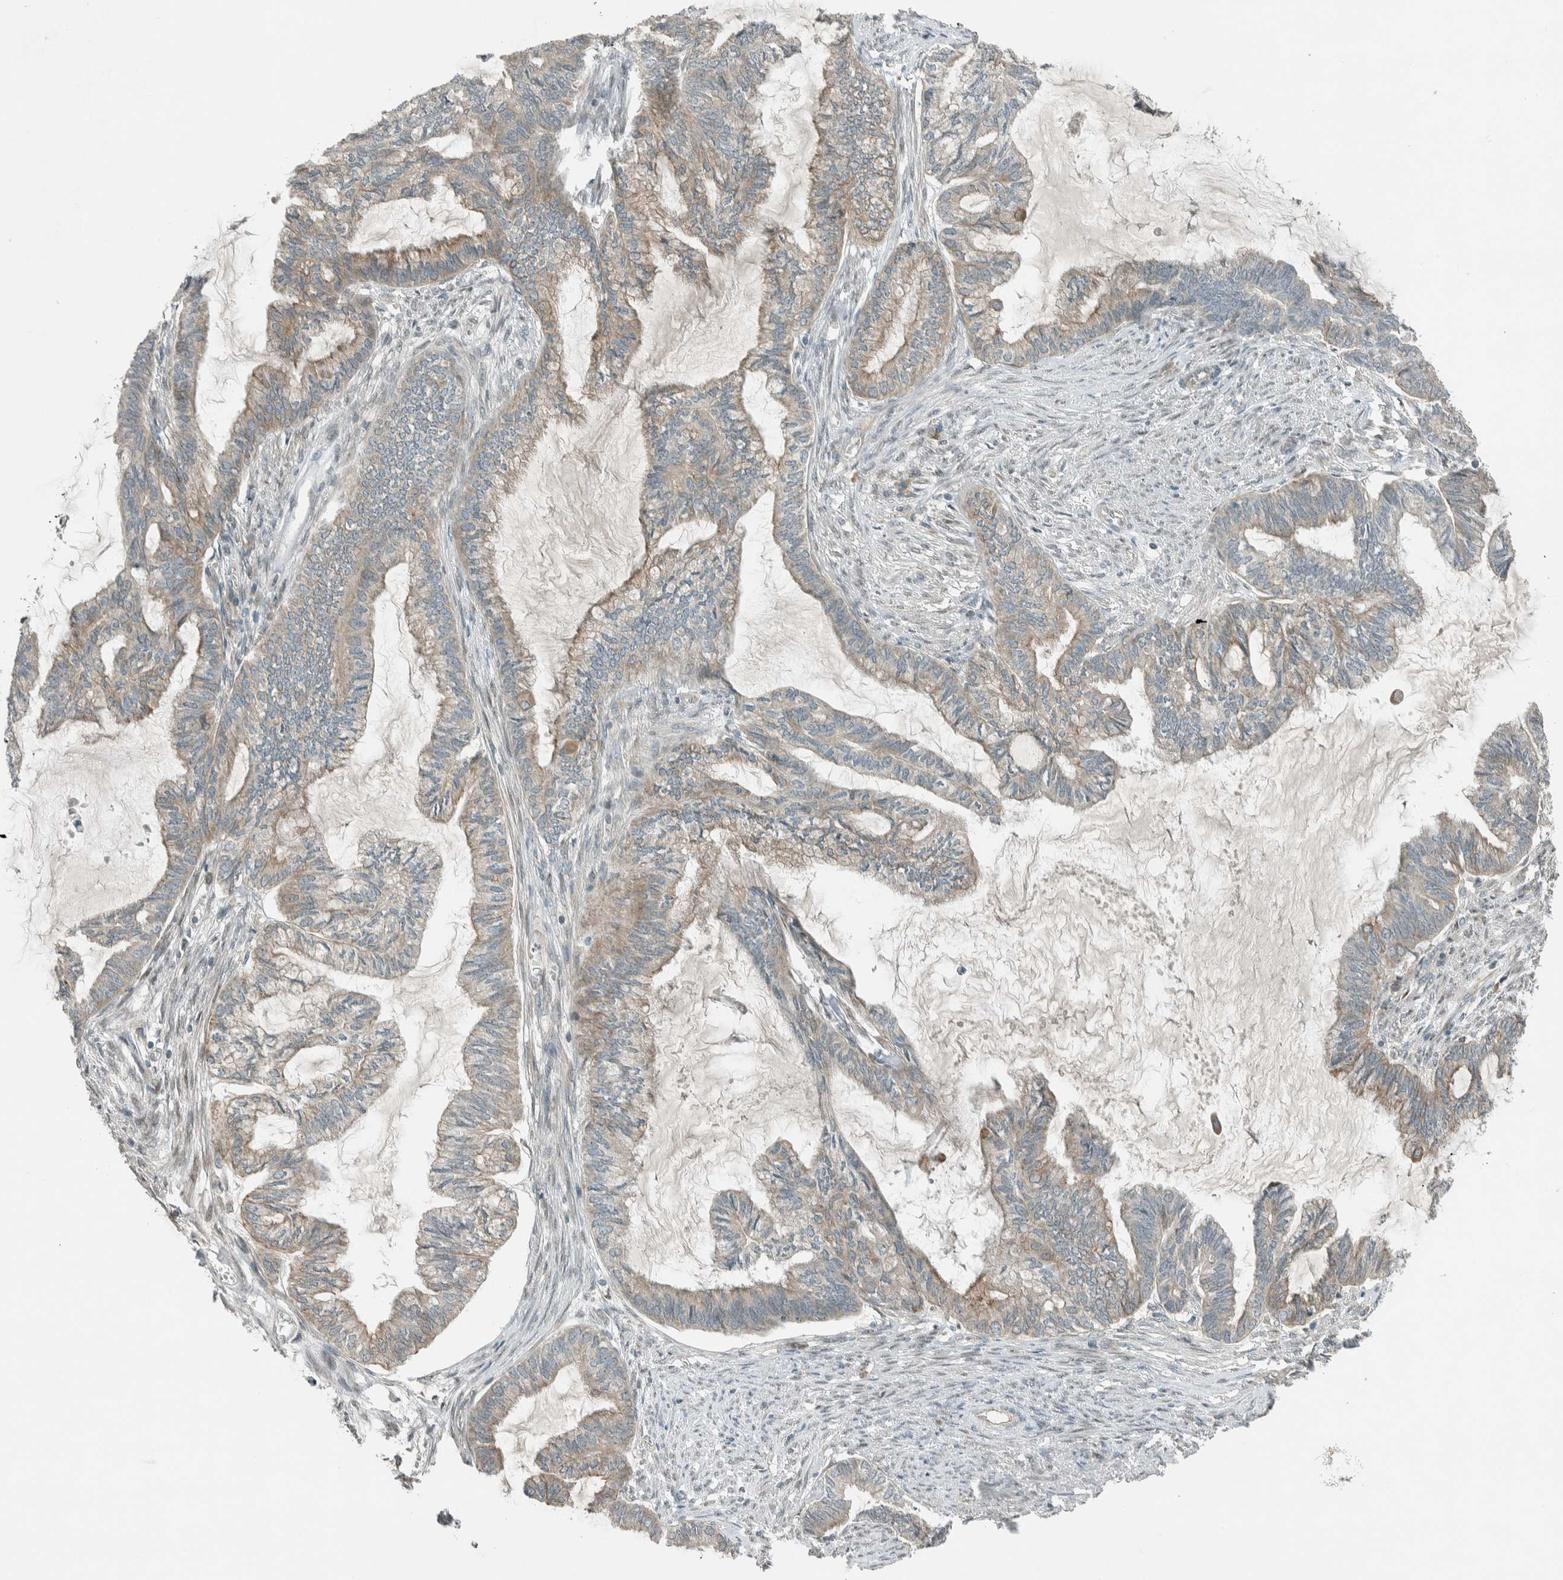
{"staining": {"intensity": "weak", "quantity": "<25%", "location": "cytoplasmic/membranous"}, "tissue": "endometrial cancer", "cell_type": "Tumor cells", "image_type": "cancer", "snomed": [{"axis": "morphology", "description": "Adenocarcinoma, NOS"}, {"axis": "topography", "description": "Endometrium"}], "caption": "This is an IHC image of human endometrial cancer (adenocarcinoma). There is no staining in tumor cells.", "gene": "SEL1L", "patient": {"sex": "female", "age": 86}}